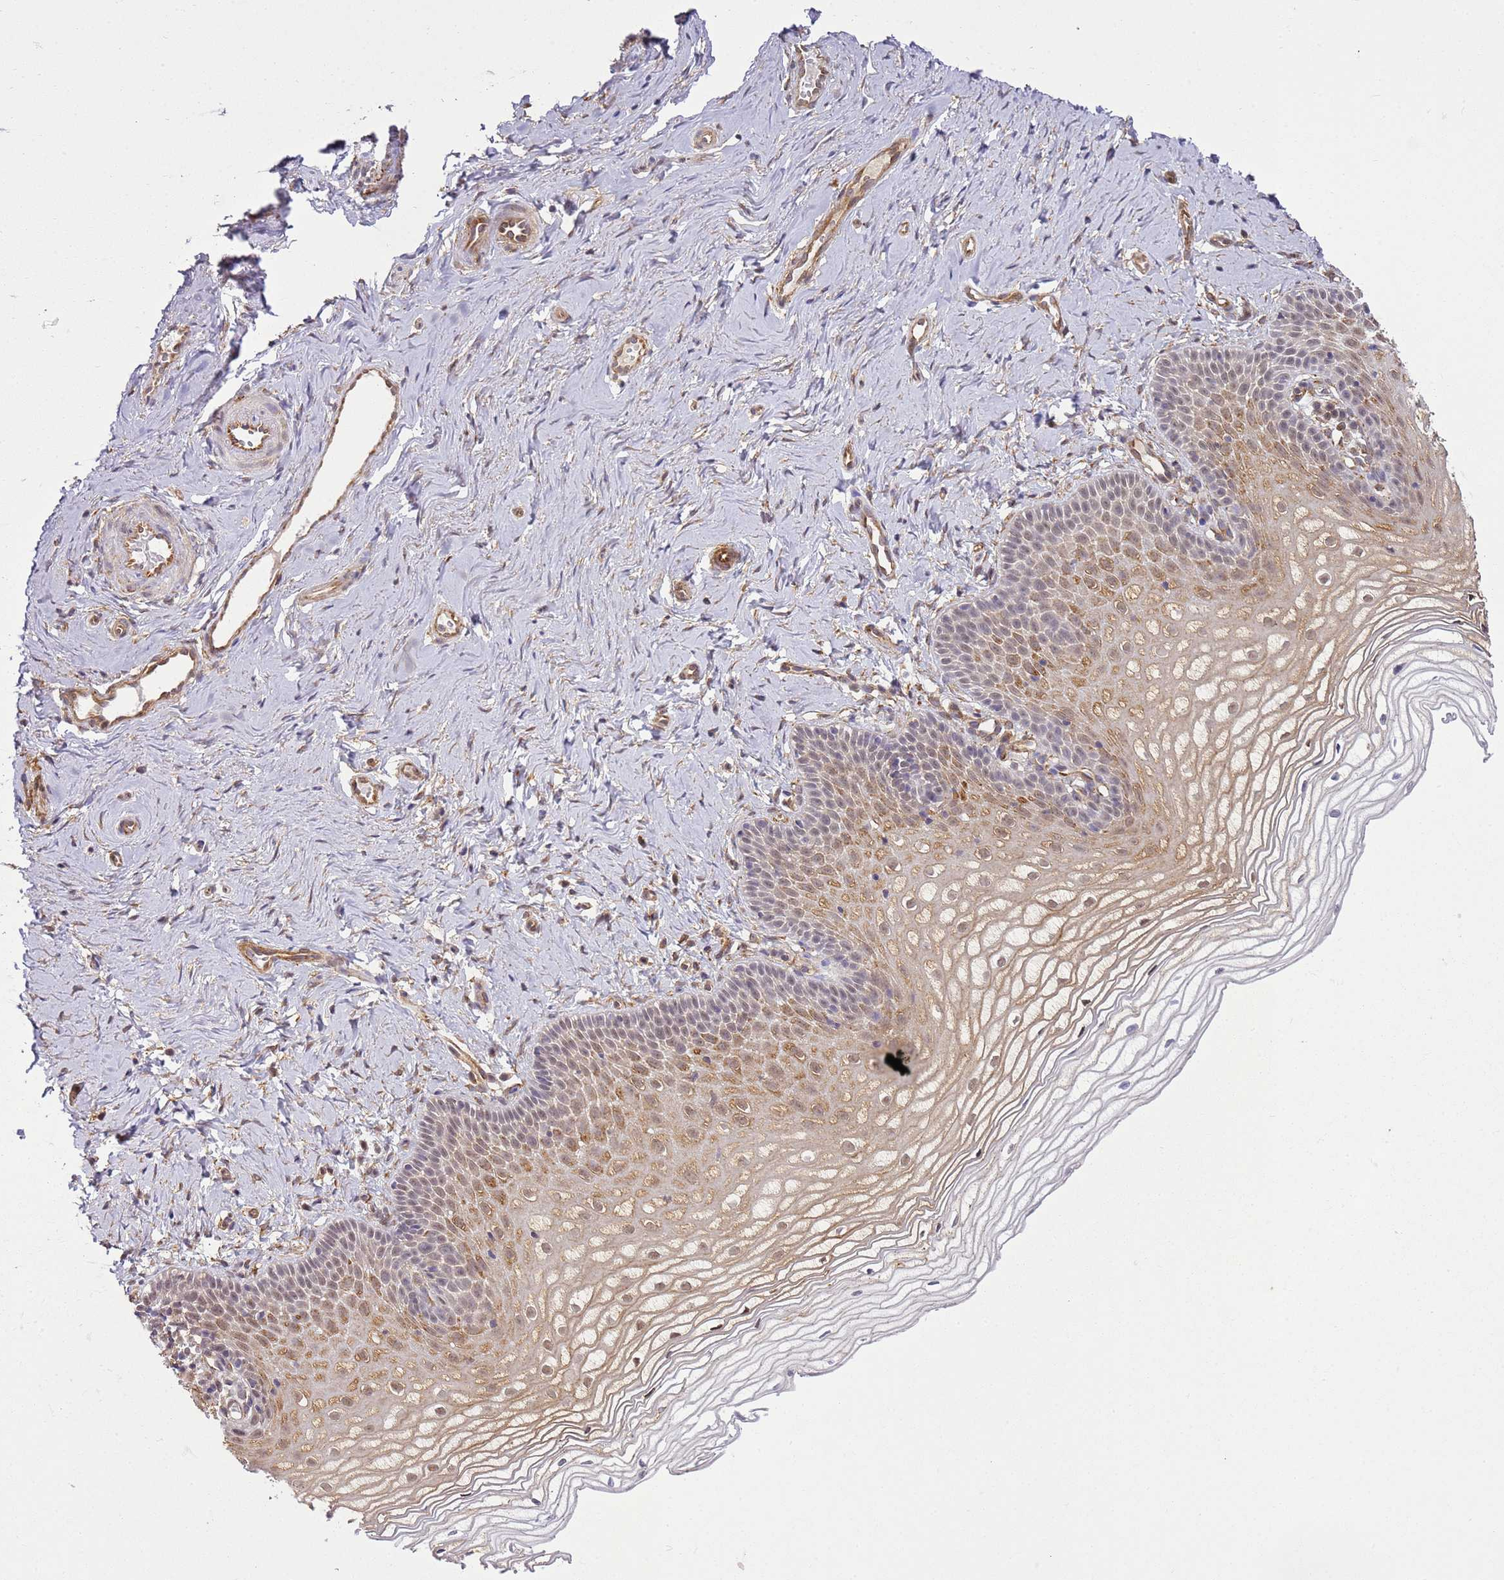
{"staining": {"intensity": "weak", "quantity": "25%-75%", "location": "cytoplasmic/membranous,nuclear"}, "tissue": "vagina", "cell_type": "Squamous epithelial cells", "image_type": "normal", "snomed": [{"axis": "morphology", "description": "Normal tissue, NOS"}, {"axis": "topography", "description": "Vagina"}], "caption": "Immunohistochemical staining of benign vagina reveals weak cytoplasmic/membranous,nuclear protein positivity in about 25%-75% of squamous epithelial cells. (DAB (3,3'-diaminobenzidine) IHC, brown staining for protein, blue staining for nuclei).", "gene": "GABRE", "patient": {"sex": "female", "age": 56}}